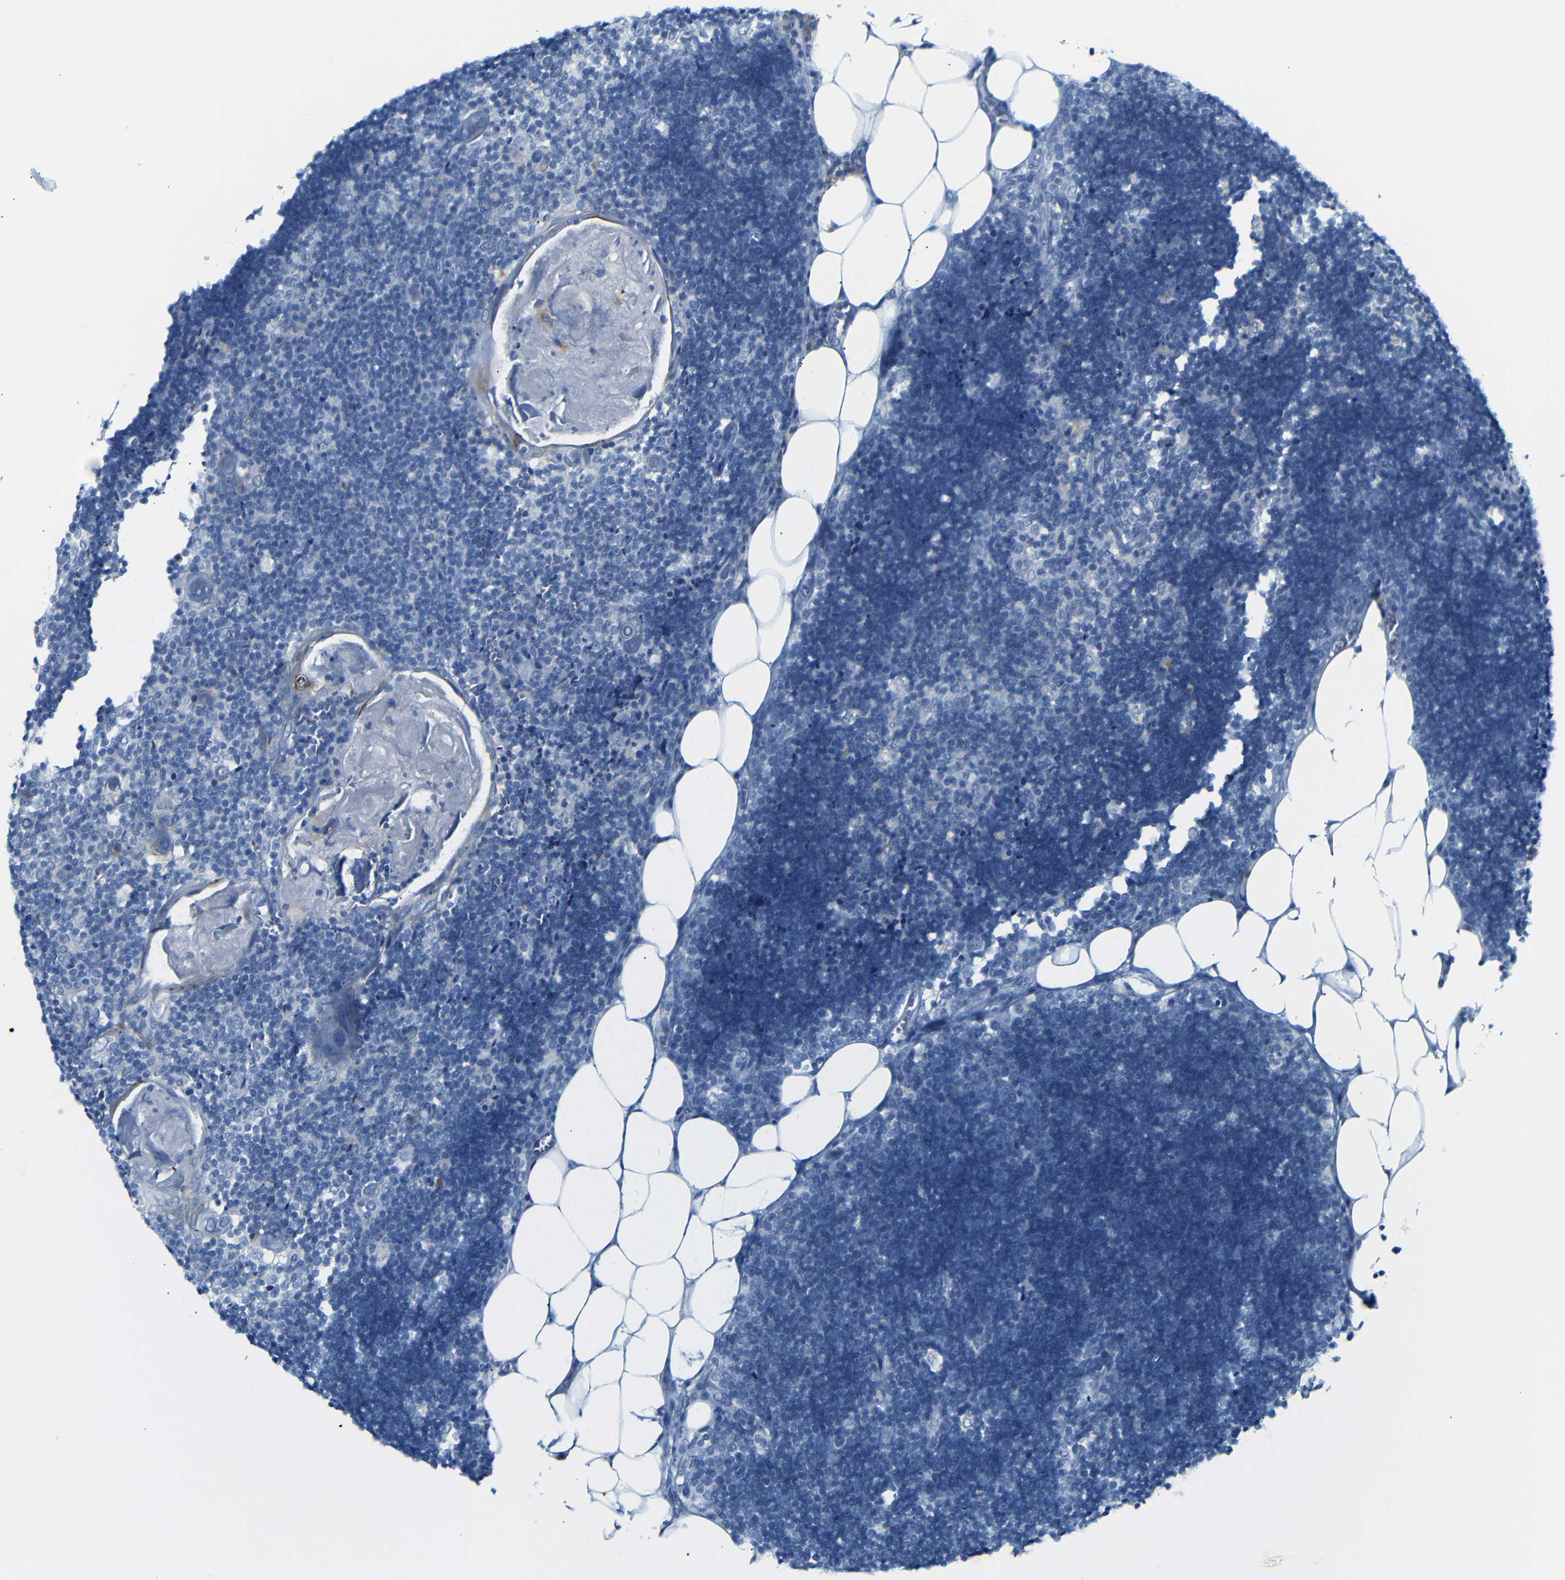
{"staining": {"intensity": "negative", "quantity": "none", "location": "none"}, "tissue": "lymph node", "cell_type": "Germinal center cells", "image_type": "normal", "snomed": [{"axis": "morphology", "description": "Normal tissue, NOS"}, {"axis": "topography", "description": "Lymph node"}], "caption": "There is no significant staining in germinal center cells of lymph node. The staining is performed using DAB brown chromogen with nuclei counter-stained in using hematoxylin.", "gene": "FCRL1", "patient": {"sex": "male", "age": 33}}